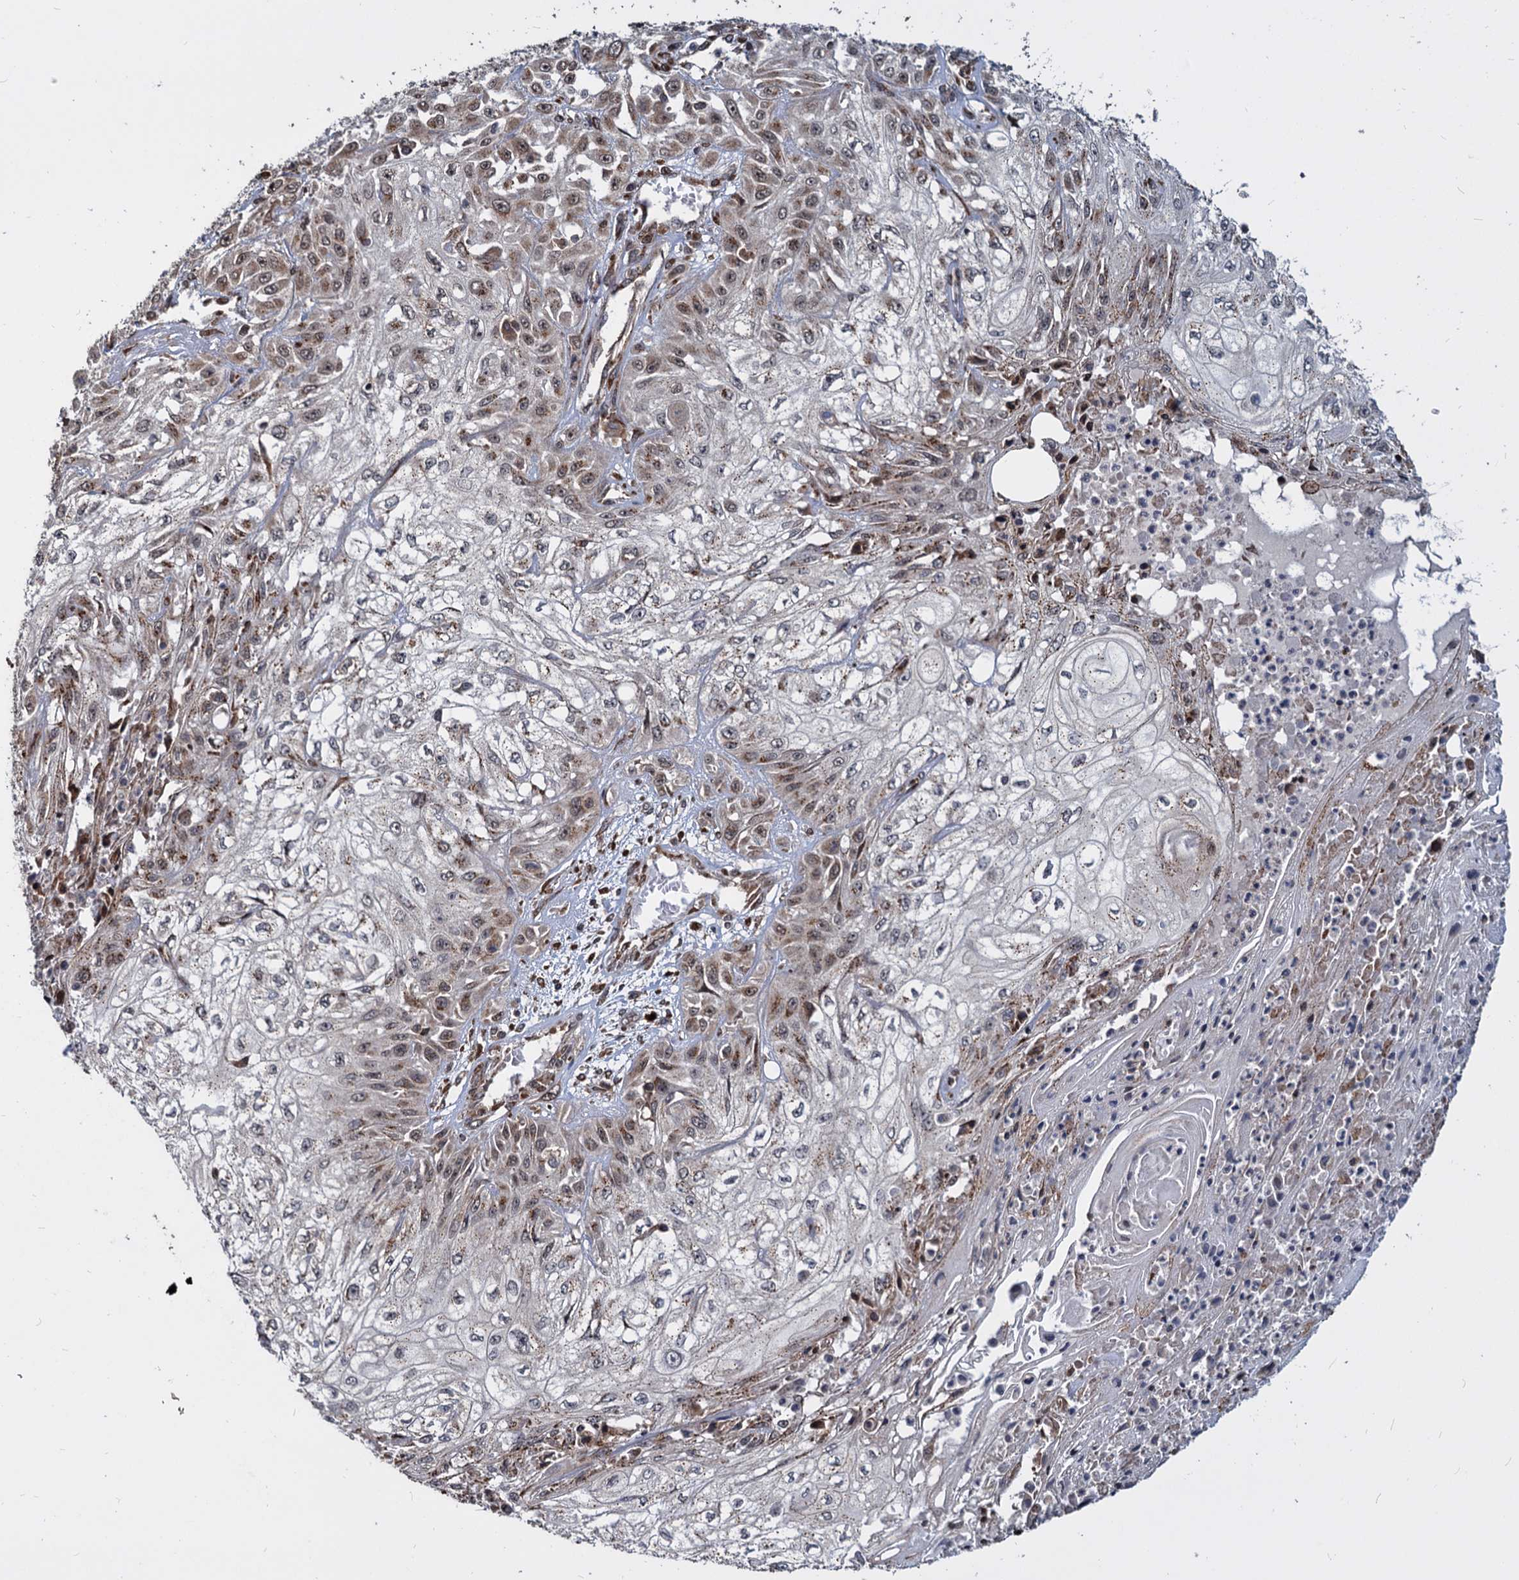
{"staining": {"intensity": "moderate", "quantity": ">75%", "location": "cytoplasmic/membranous,nuclear"}, "tissue": "skin cancer", "cell_type": "Tumor cells", "image_type": "cancer", "snomed": [{"axis": "morphology", "description": "Squamous cell carcinoma, NOS"}, {"axis": "morphology", "description": "Squamous cell carcinoma, metastatic, NOS"}, {"axis": "topography", "description": "Skin"}, {"axis": "topography", "description": "Lymph node"}], "caption": "Immunohistochemistry image of skin cancer (metastatic squamous cell carcinoma) stained for a protein (brown), which reveals medium levels of moderate cytoplasmic/membranous and nuclear staining in about >75% of tumor cells.", "gene": "SAAL1", "patient": {"sex": "male", "age": 75}}